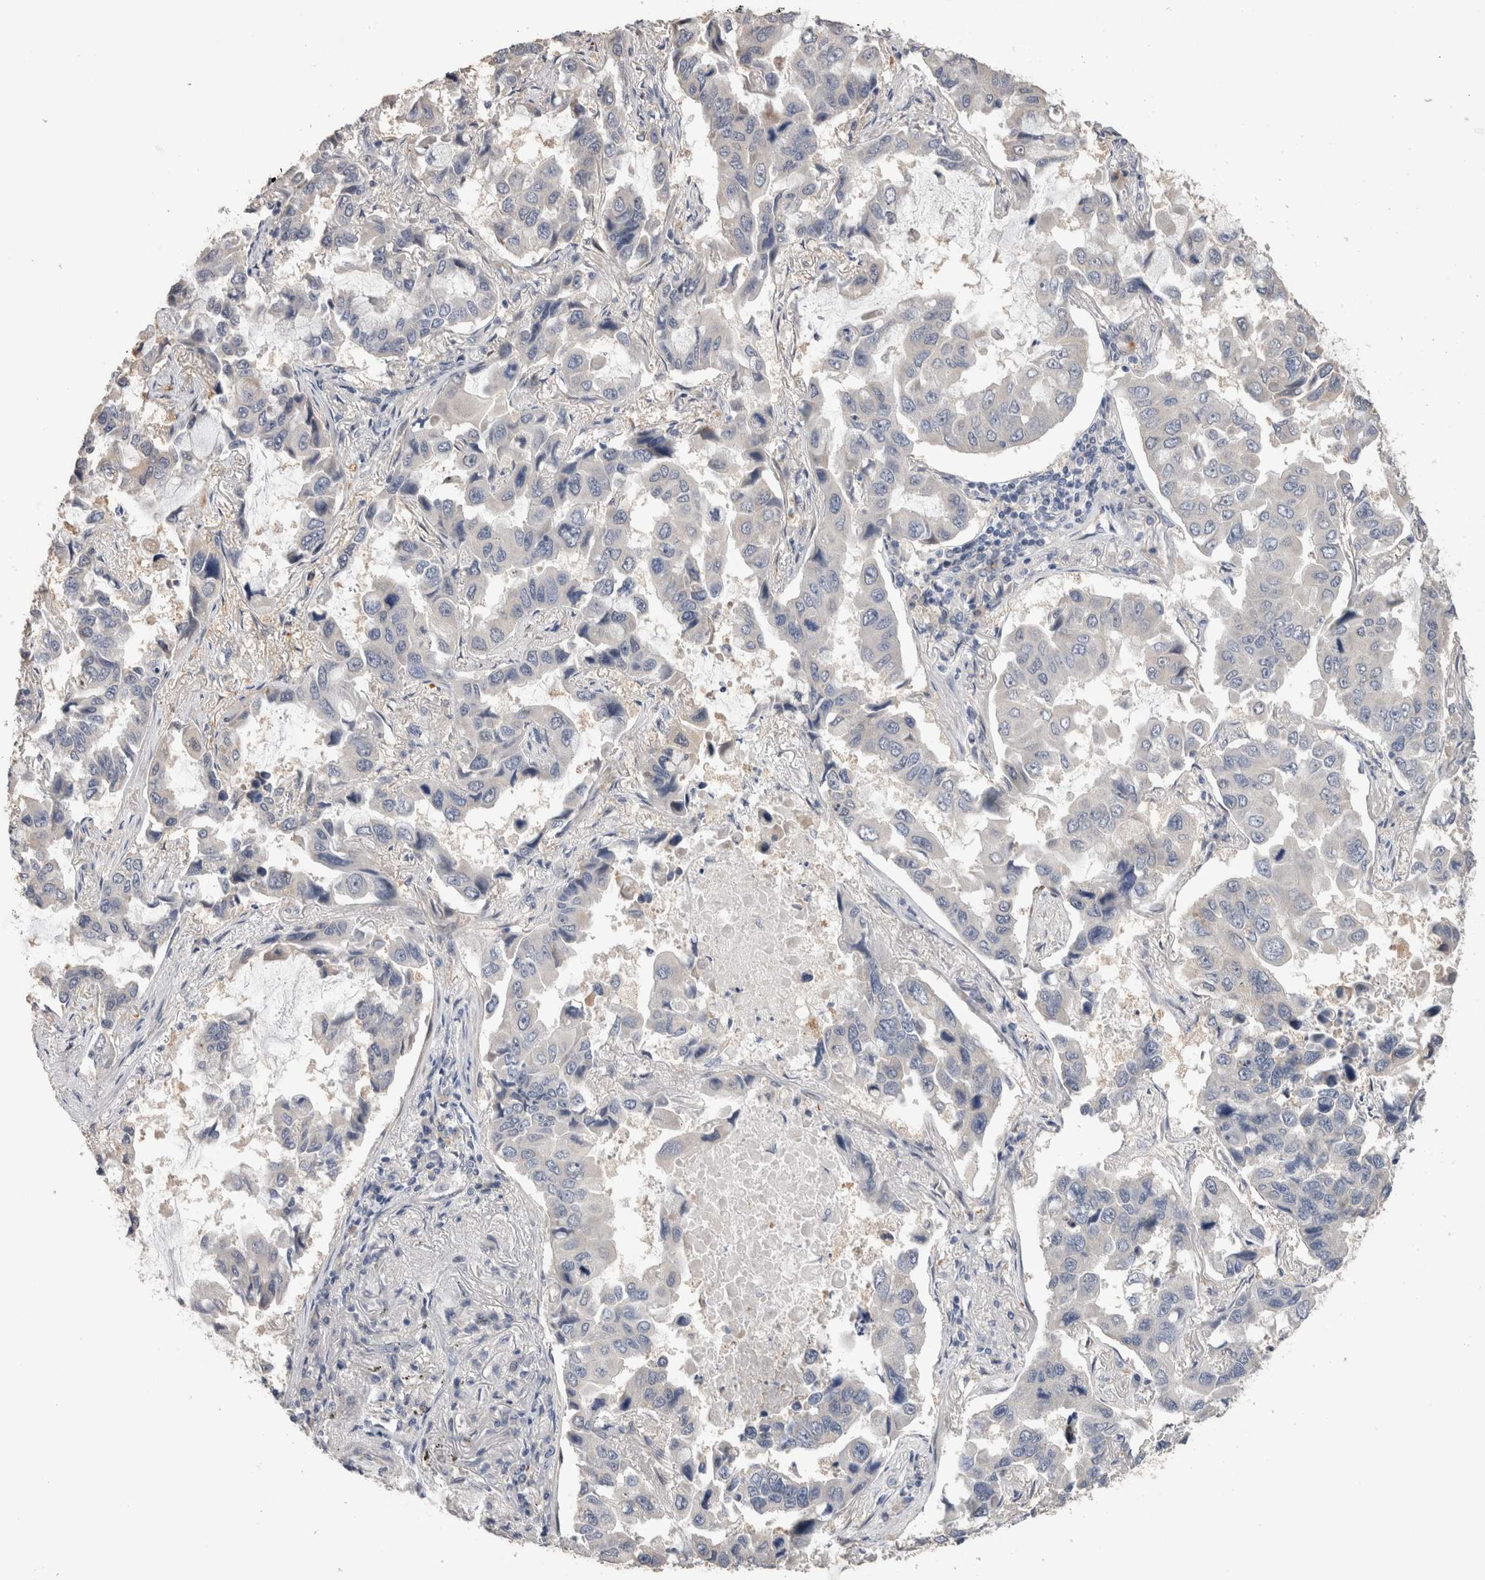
{"staining": {"intensity": "negative", "quantity": "none", "location": "none"}, "tissue": "lung cancer", "cell_type": "Tumor cells", "image_type": "cancer", "snomed": [{"axis": "morphology", "description": "Adenocarcinoma, NOS"}, {"axis": "topography", "description": "Lung"}], "caption": "A high-resolution histopathology image shows immunohistochemistry (IHC) staining of lung adenocarcinoma, which exhibits no significant staining in tumor cells.", "gene": "CRYBG1", "patient": {"sex": "male", "age": 64}}